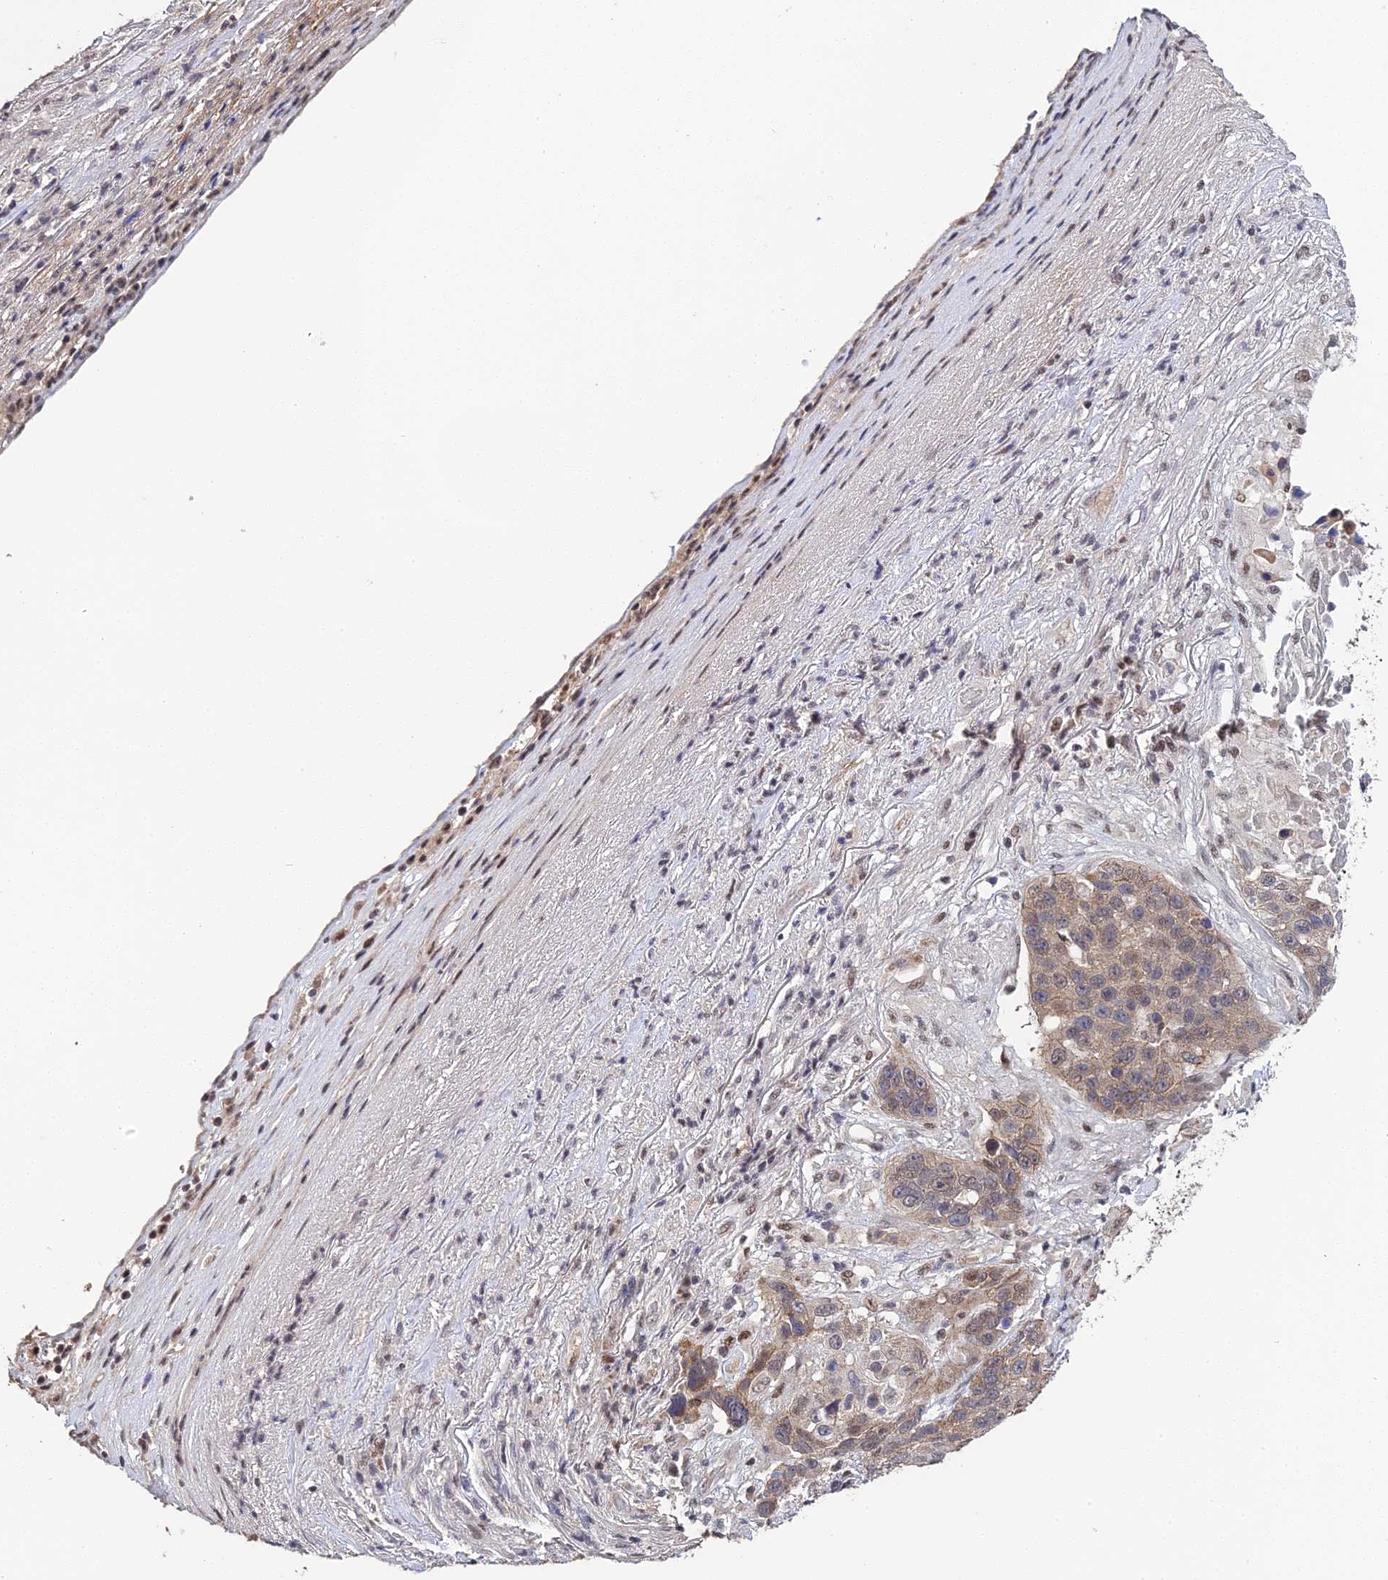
{"staining": {"intensity": "moderate", "quantity": "25%-75%", "location": "cytoplasmic/membranous,nuclear"}, "tissue": "lung cancer", "cell_type": "Tumor cells", "image_type": "cancer", "snomed": [{"axis": "morphology", "description": "Normal tissue, NOS"}, {"axis": "morphology", "description": "Squamous cell carcinoma, NOS"}, {"axis": "topography", "description": "Lymph node"}, {"axis": "topography", "description": "Lung"}], "caption": "Immunohistochemical staining of human lung cancer demonstrates medium levels of moderate cytoplasmic/membranous and nuclear positivity in about 25%-75% of tumor cells. (DAB IHC, brown staining for protein, blue staining for nuclei).", "gene": "ERCC5", "patient": {"sex": "male", "age": 66}}